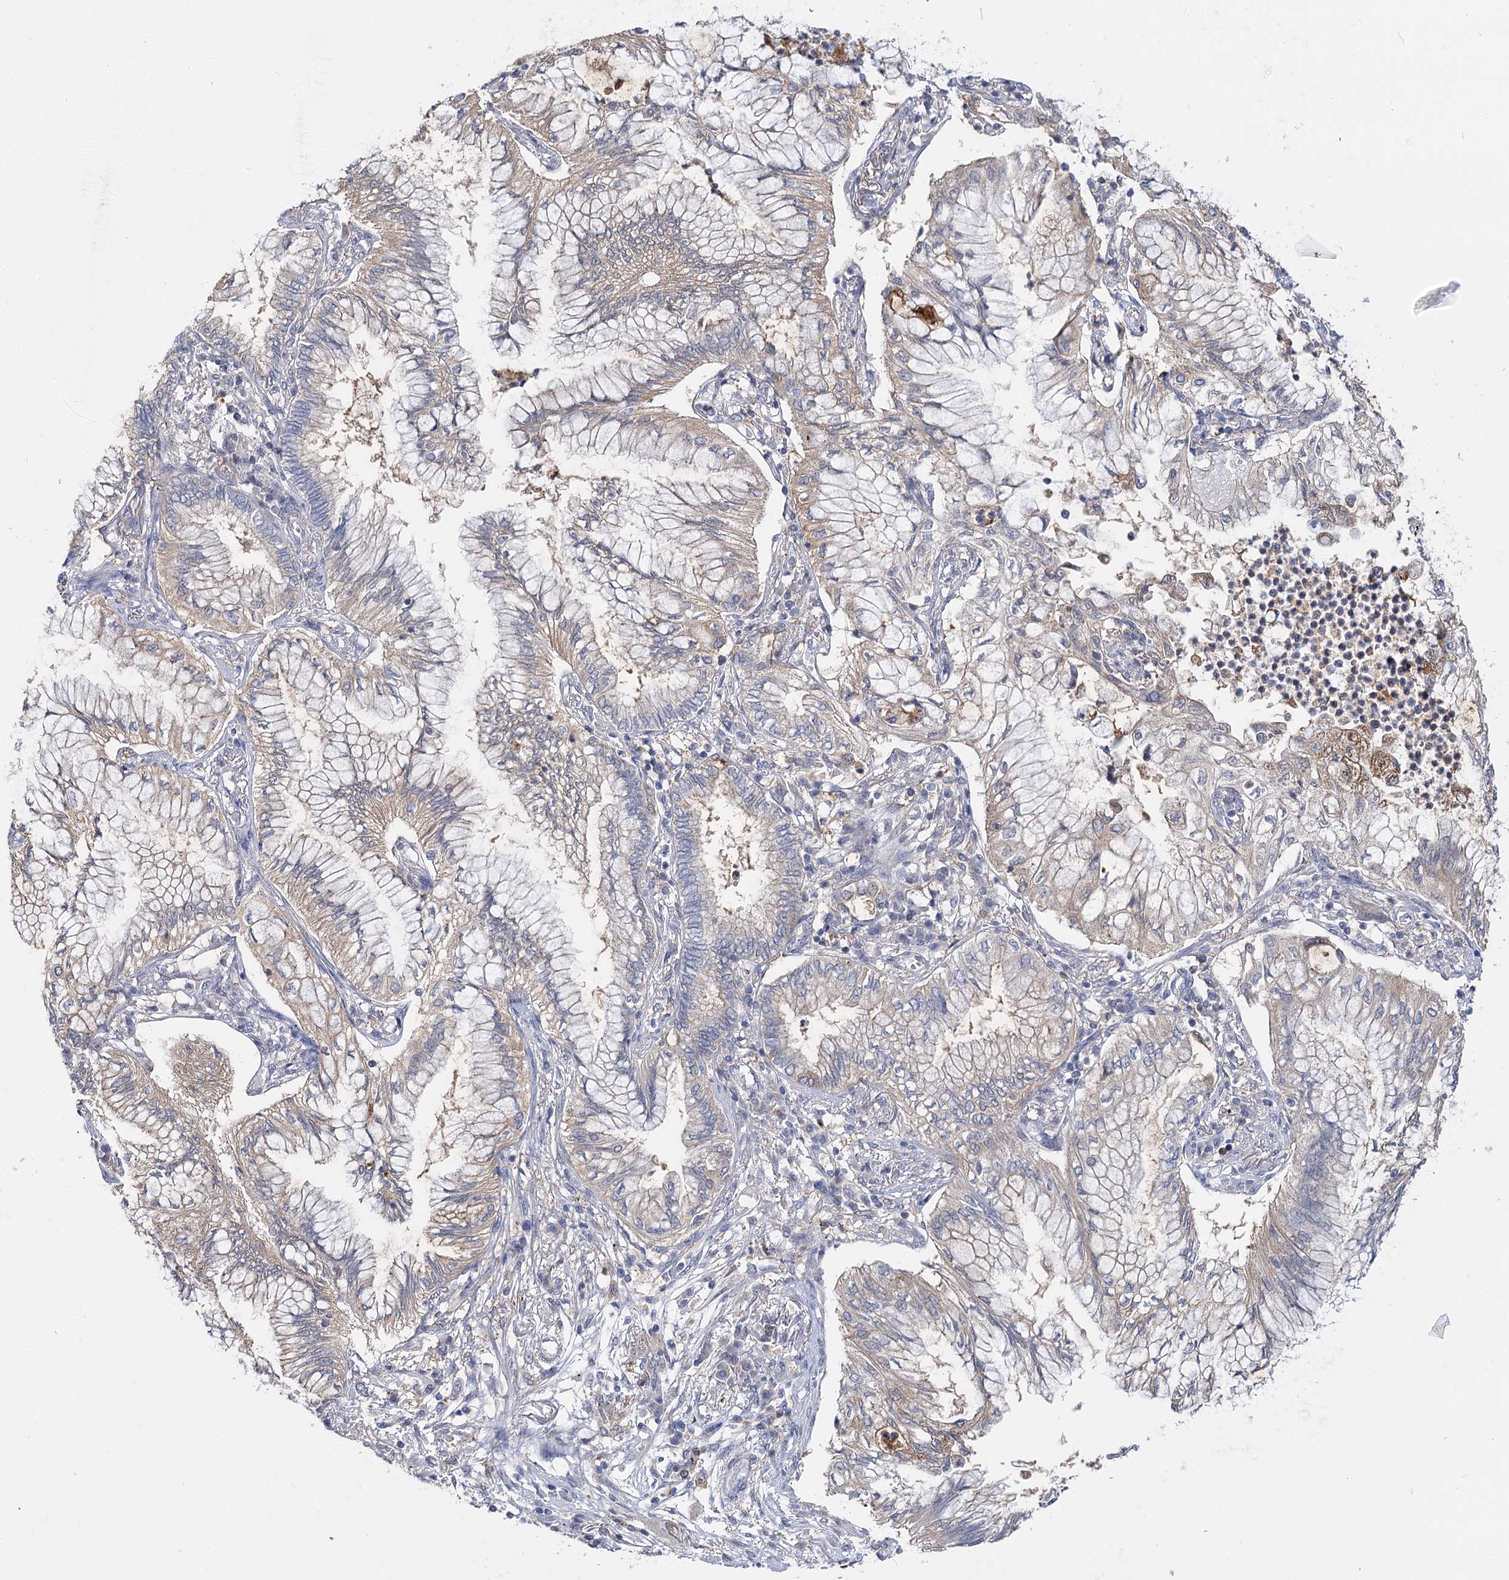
{"staining": {"intensity": "moderate", "quantity": "<25%", "location": "cytoplasmic/membranous"}, "tissue": "bronchus", "cell_type": "Respiratory epithelial cells", "image_type": "normal", "snomed": [{"axis": "morphology", "description": "Normal tissue, NOS"}, {"axis": "morphology", "description": "Adenocarcinoma, NOS"}, {"axis": "topography", "description": "Bronchus"}, {"axis": "topography", "description": "Lung"}], "caption": "Immunohistochemistry histopathology image of unremarkable bronchus stained for a protein (brown), which reveals low levels of moderate cytoplasmic/membranous expression in about <25% of respiratory epithelial cells.", "gene": "UGP2", "patient": {"sex": "female", "age": 70}}